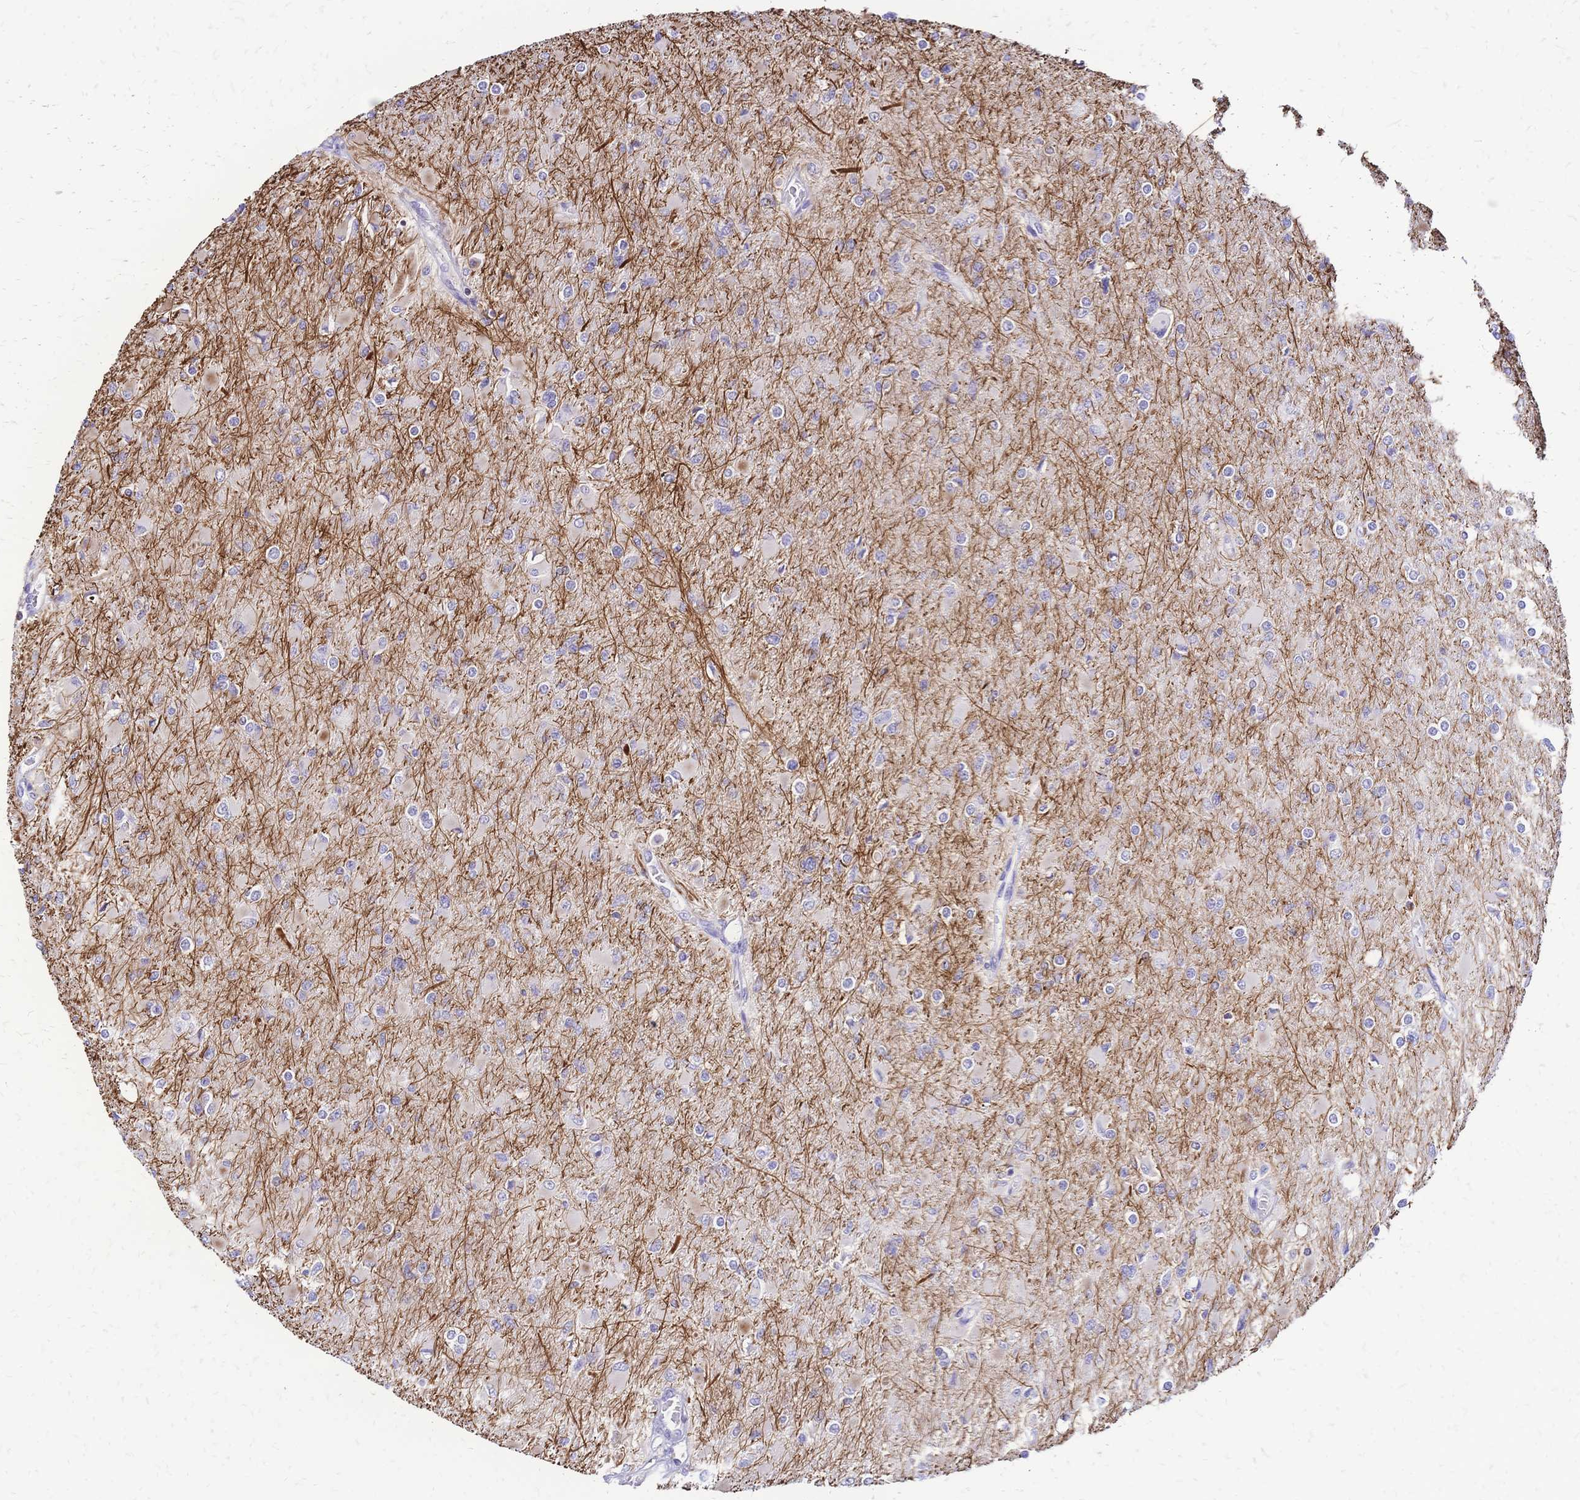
{"staining": {"intensity": "negative", "quantity": "none", "location": "none"}, "tissue": "glioma", "cell_type": "Tumor cells", "image_type": "cancer", "snomed": [{"axis": "morphology", "description": "Glioma, malignant, High grade"}, {"axis": "topography", "description": "Cerebral cortex"}], "caption": "The histopathology image demonstrates no significant expression in tumor cells of high-grade glioma (malignant).", "gene": "IL2RA", "patient": {"sex": "female", "age": 36}}